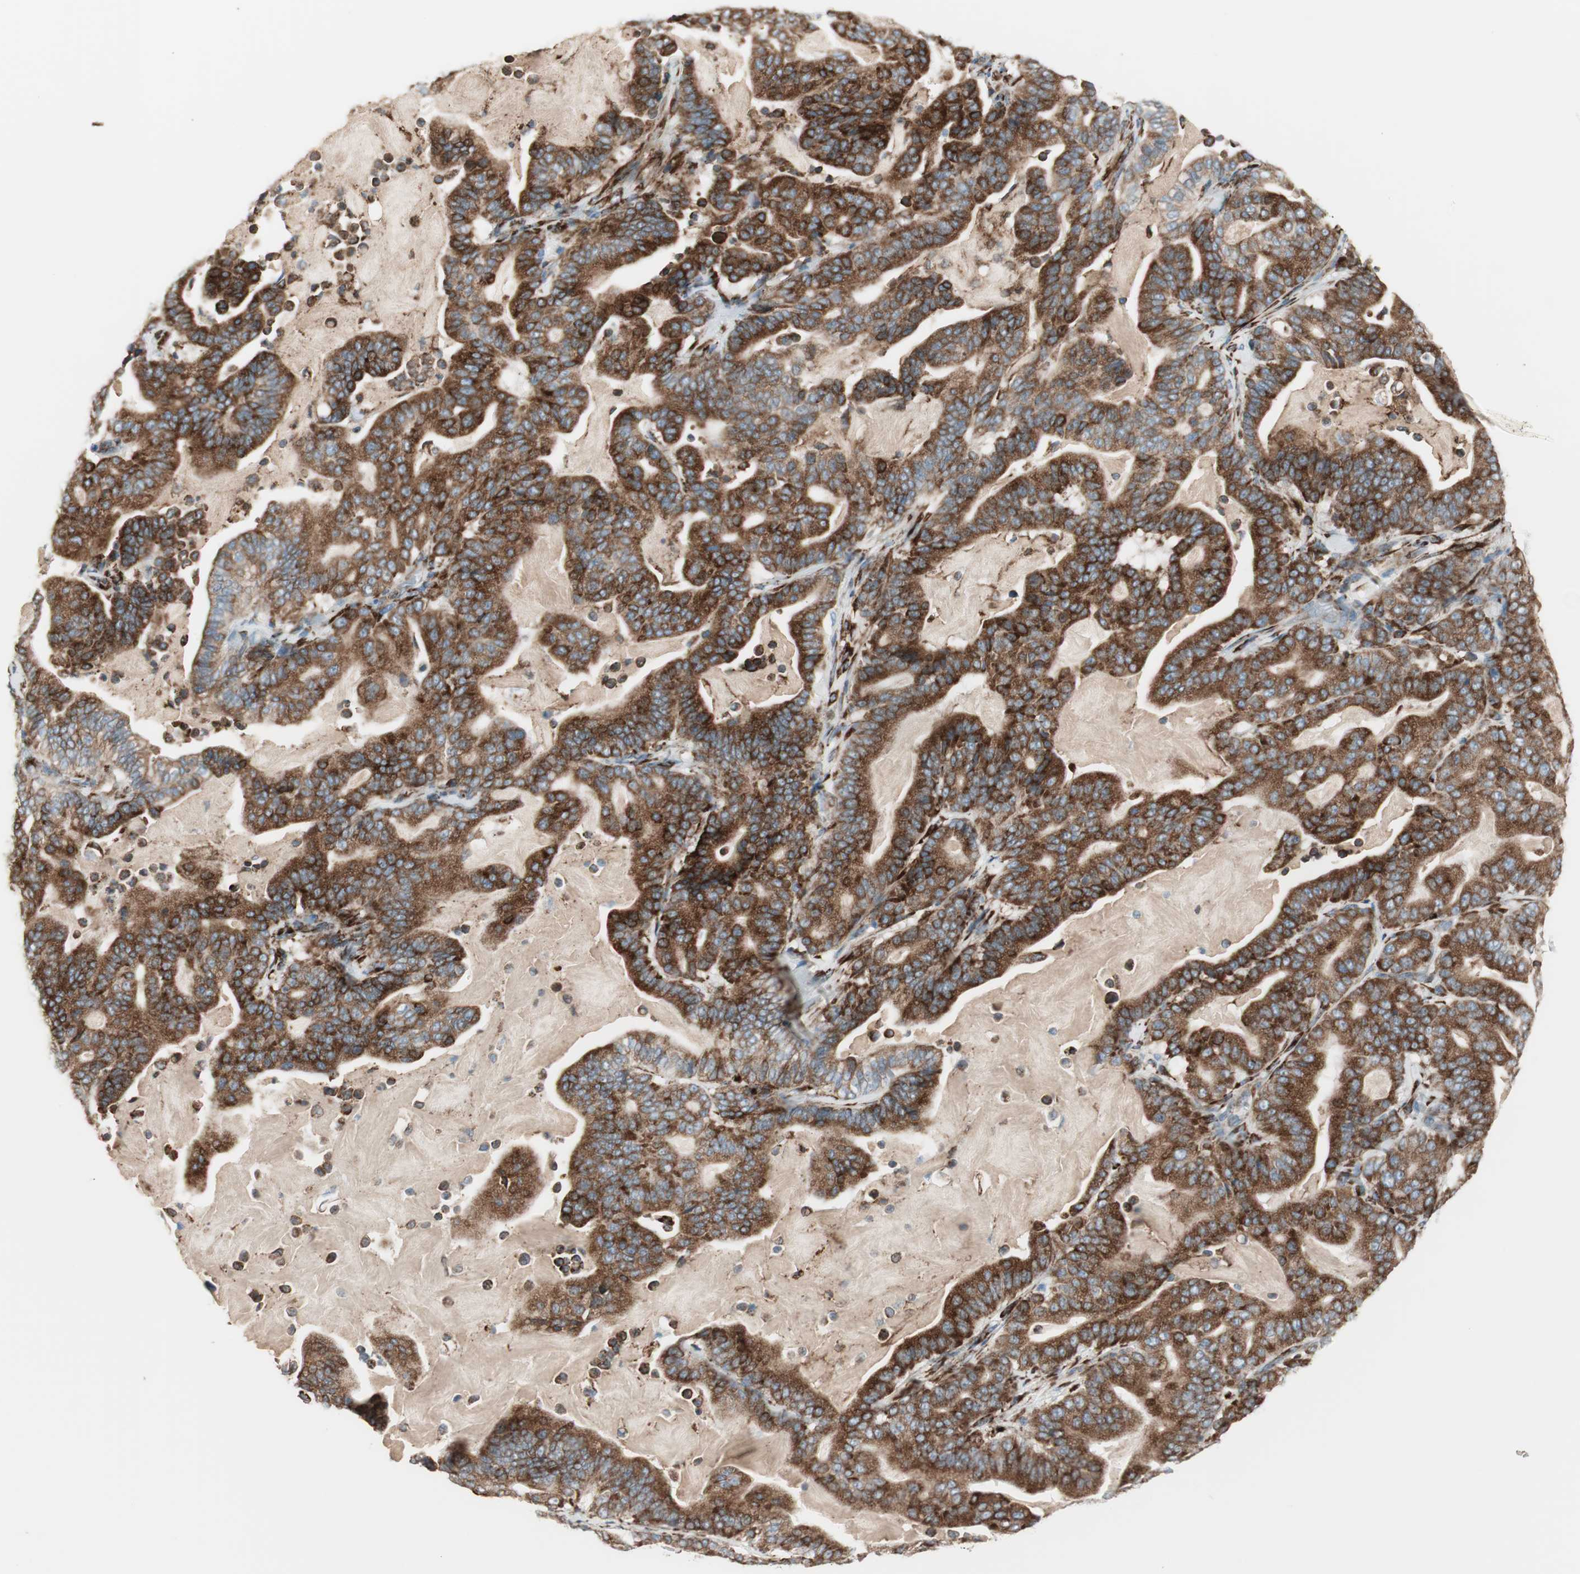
{"staining": {"intensity": "strong", "quantity": ">75%", "location": "cytoplasmic/membranous"}, "tissue": "pancreatic cancer", "cell_type": "Tumor cells", "image_type": "cancer", "snomed": [{"axis": "morphology", "description": "Adenocarcinoma, NOS"}, {"axis": "topography", "description": "Pancreas"}], "caption": "An immunohistochemistry micrograph of neoplastic tissue is shown. Protein staining in brown labels strong cytoplasmic/membranous positivity in pancreatic cancer within tumor cells.", "gene": "P4HTM", "patient": {"sex": "male", "age": 63}}